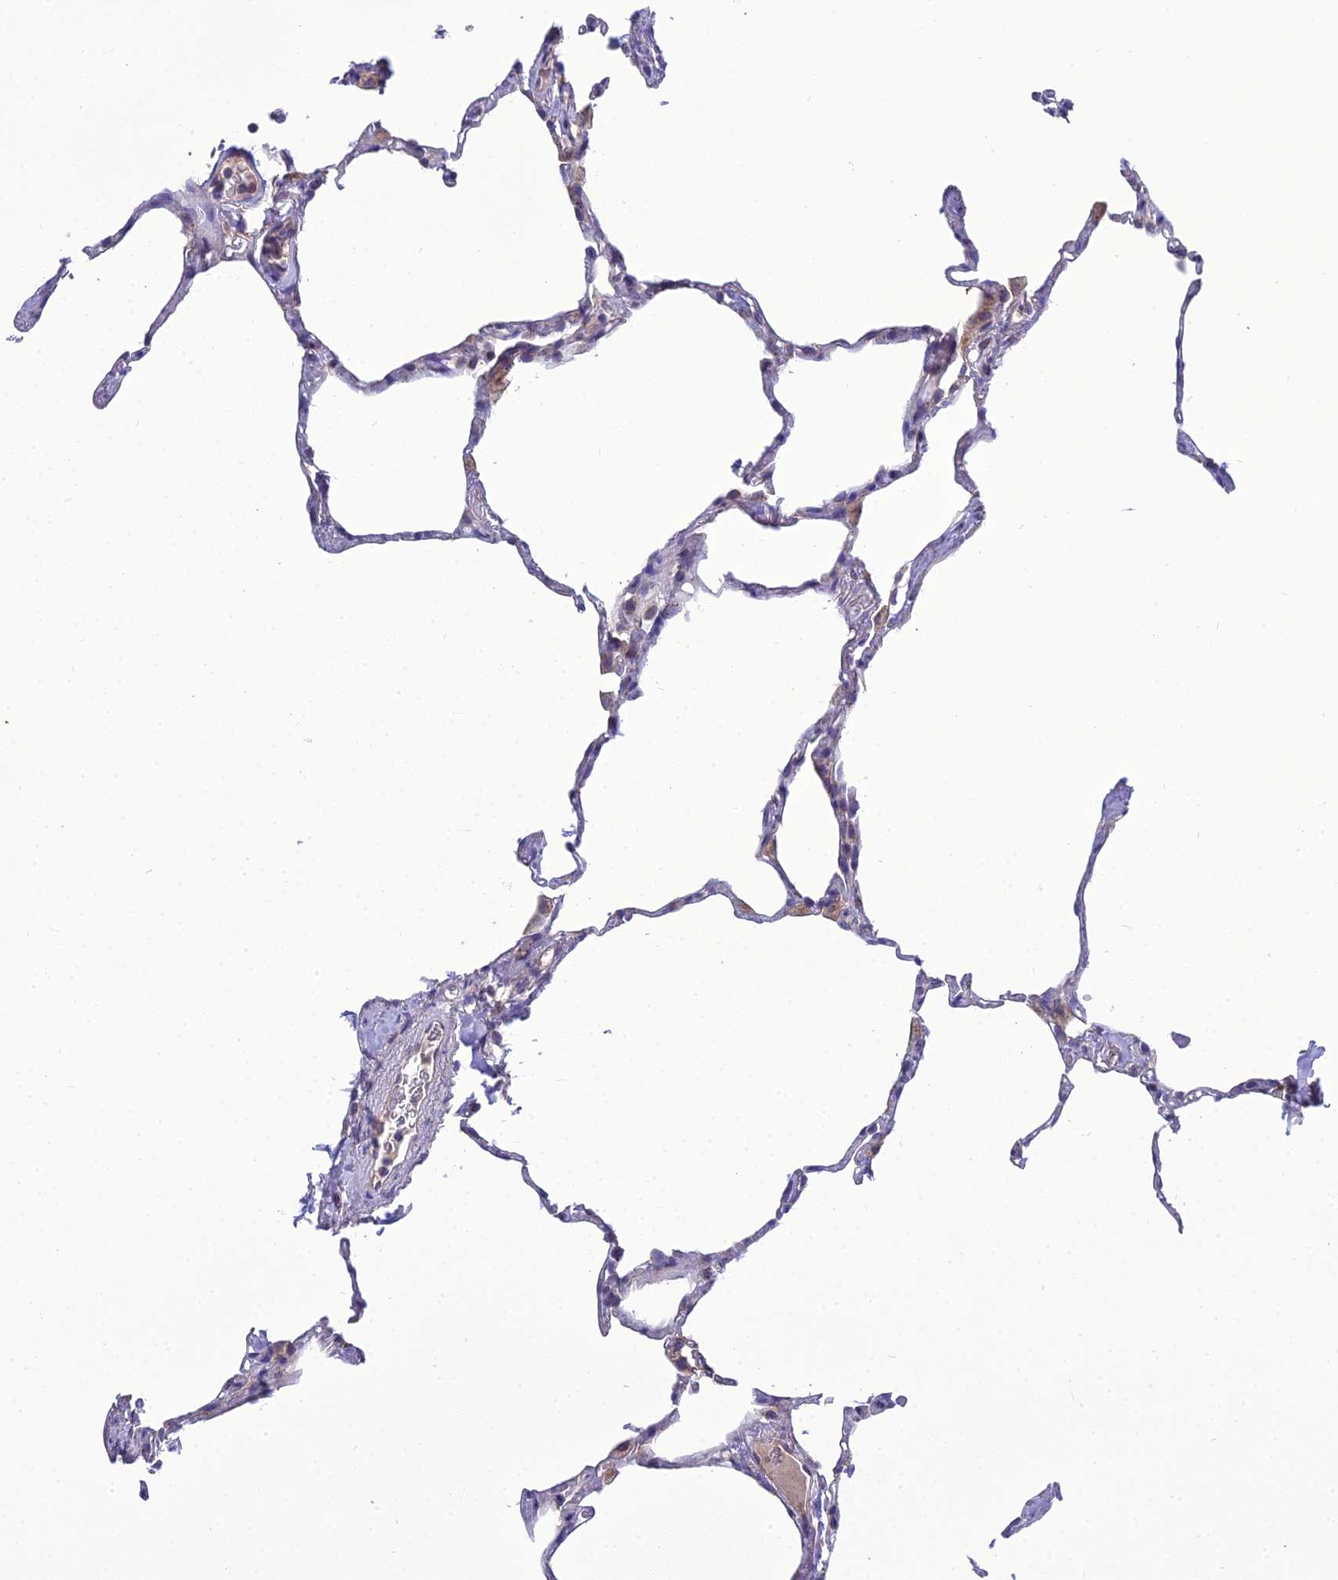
{"staining": {"intensity": "negative", "quantity": "none", "location": "none"}, "tissue": "lung", "cell_type": "Alveolar cells", "image_type": "normal", "snomed": [{"axis": "morphology", "description": "Normal tissue, NOS"}, {"axis": "topography", "description": "Lung"}], "caption": "IHC micrograph of benign human lung stained for a protein (brown), which reveals no expression in alveolar cells.", "gene": "GOLPH3", "patient": {"sex": "male", "age": 65}}